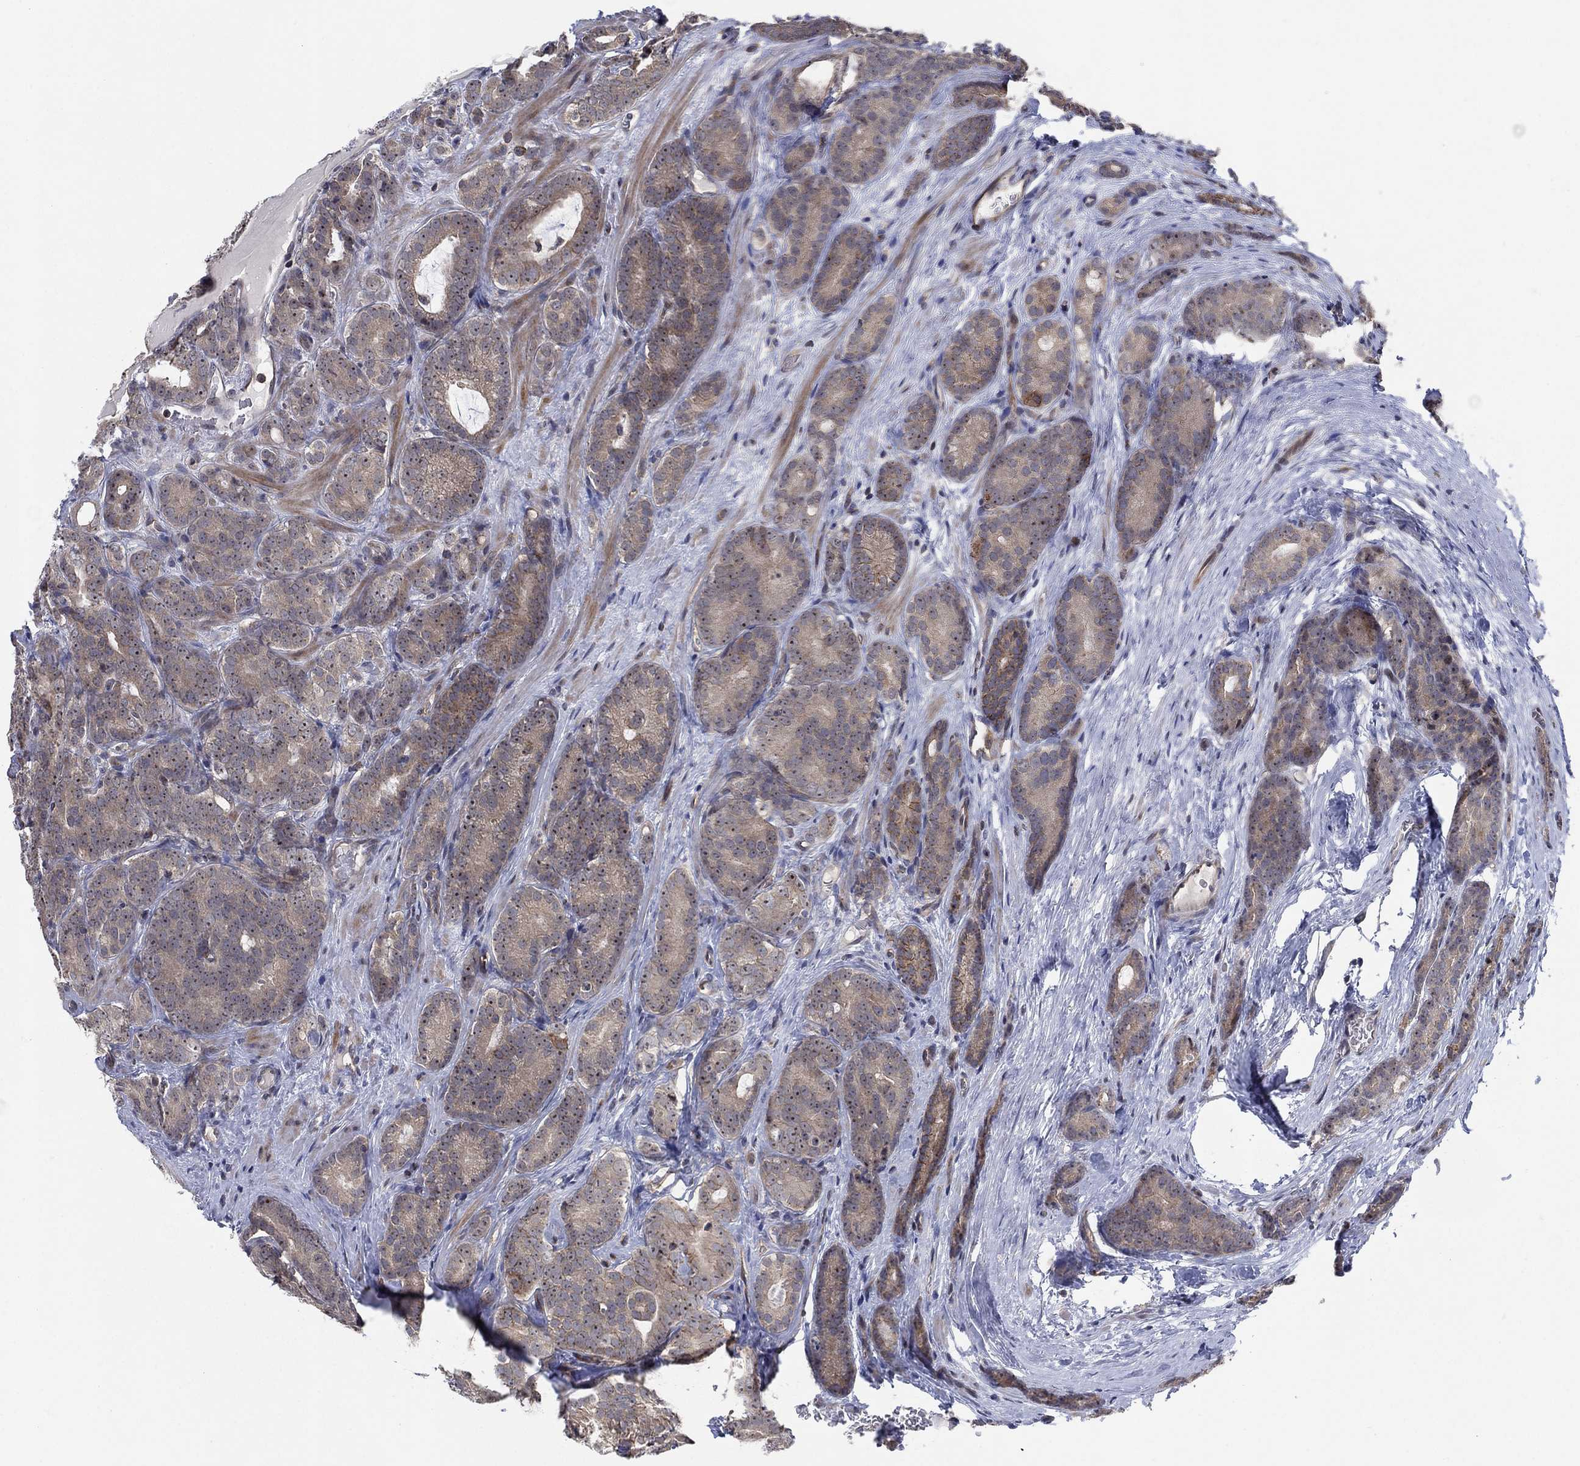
{"staining": {"intensity": "weak", "quantity": "25%-75%", "location": "cytoplasmic/membranous,nuclear"}, "tissue": "prostate cancer", "cell_type": "Tumor cells", "image_type": "cancer", "snomed": [{"axis": "morphology", "description": "Adenocarcinoma, NOS"}, {"axis": "topography", "description": "Prostate"}], "caption": "The immunohistochemical stain shows weak cytoplasmic/membranous and nuclear expression in tumor cells of prostate adenocarcinoma tissue.", "gene": "TMCO1", "patient": {"sex": "male", "age": 71}}